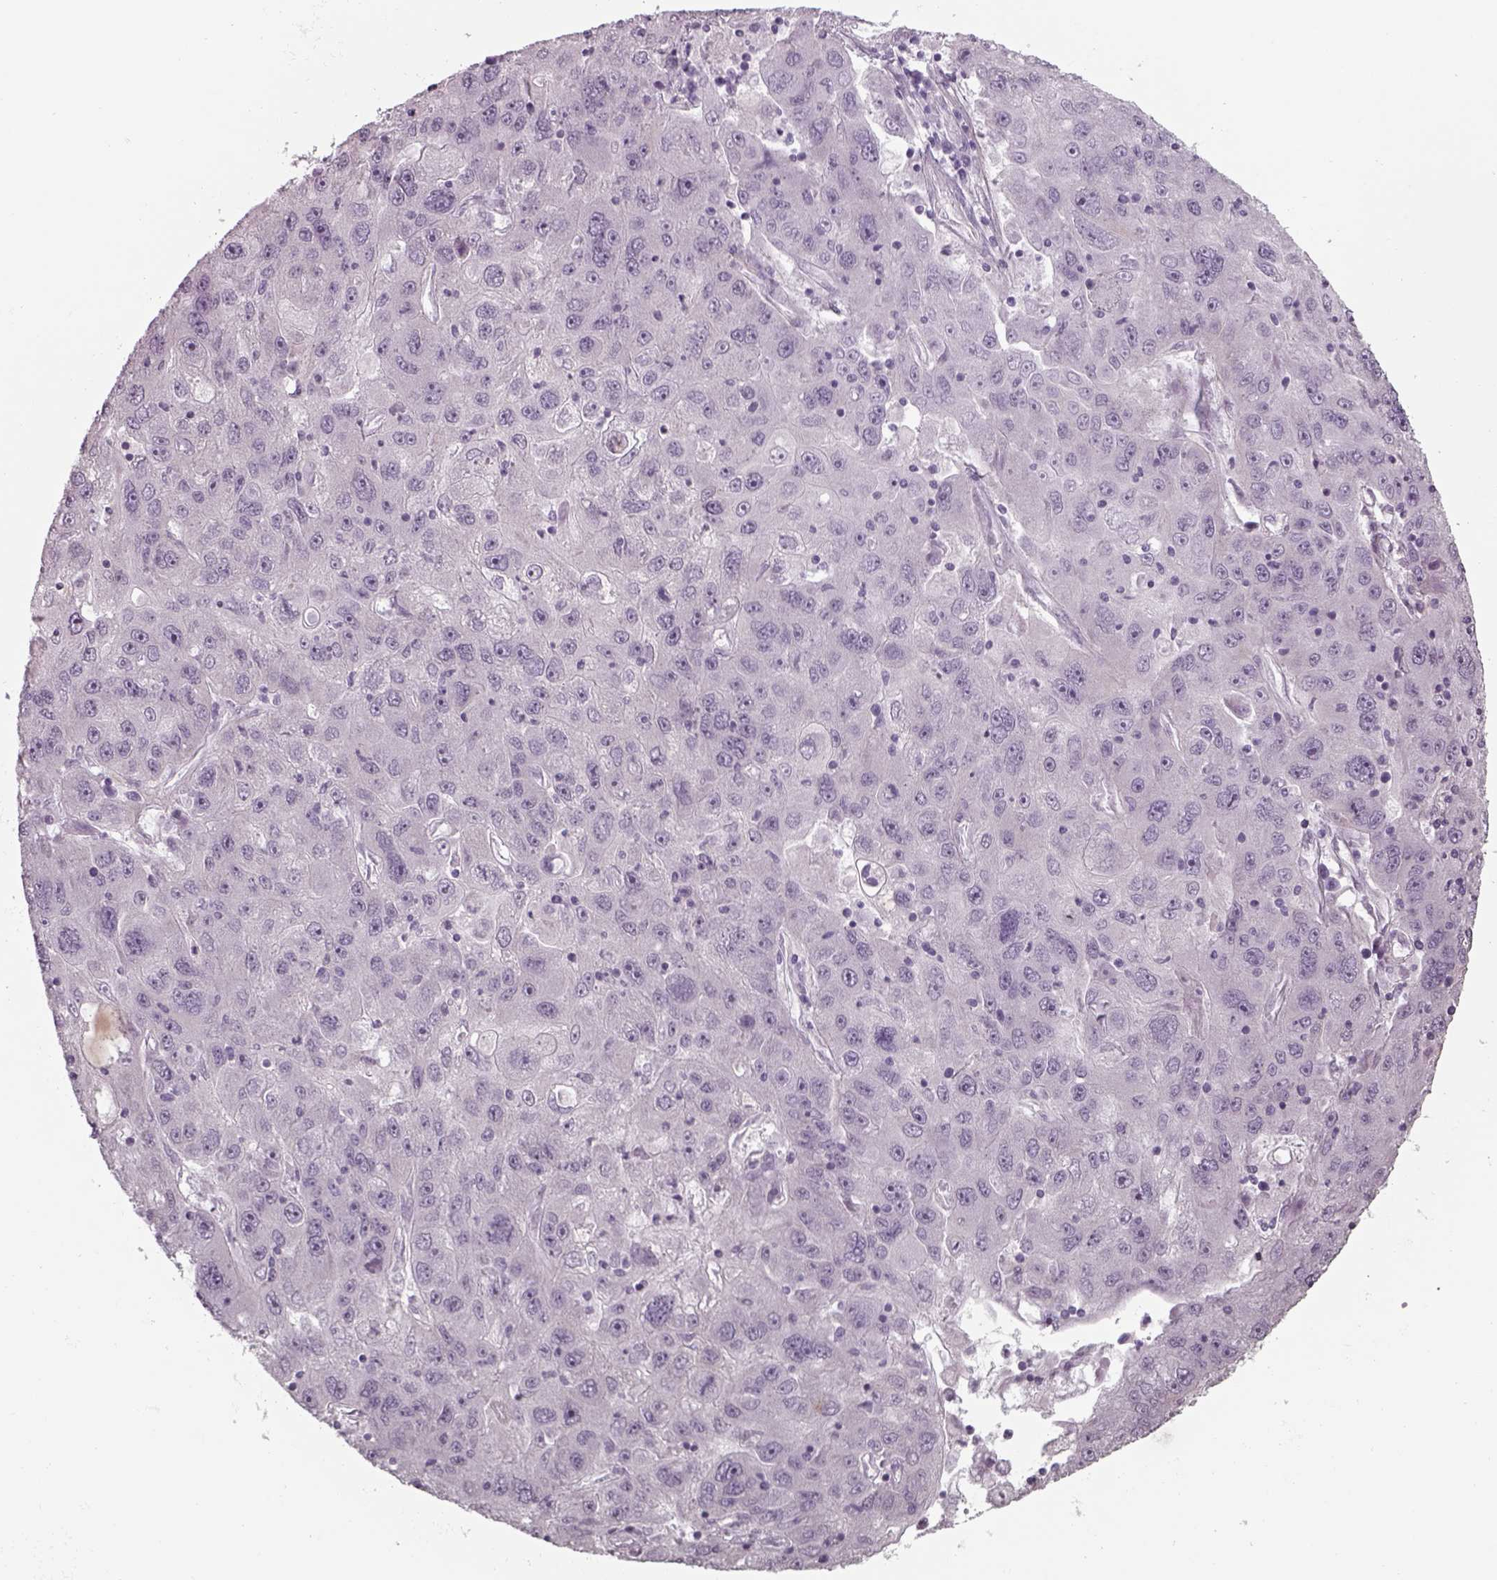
{"staining": {"intensity": "negative", "quantity": "none", "location": "none"}, "tissue": "stomach cancer", "cell_type": "Tumor cells", "image_type": "cancer", "snomed": [{"axis": "morphology", "description": "Adenocarcinoma, NOS"}, {"axis": "topography", "description": "Stomach"}], "caption": "Human stomach cancer (adenocarcinoma) stained for a protein using immunohistochemistry displays no staining in tumor cells.", "gene": "SEPTIN14", "patient": {"sex": "male", "age": 56}}